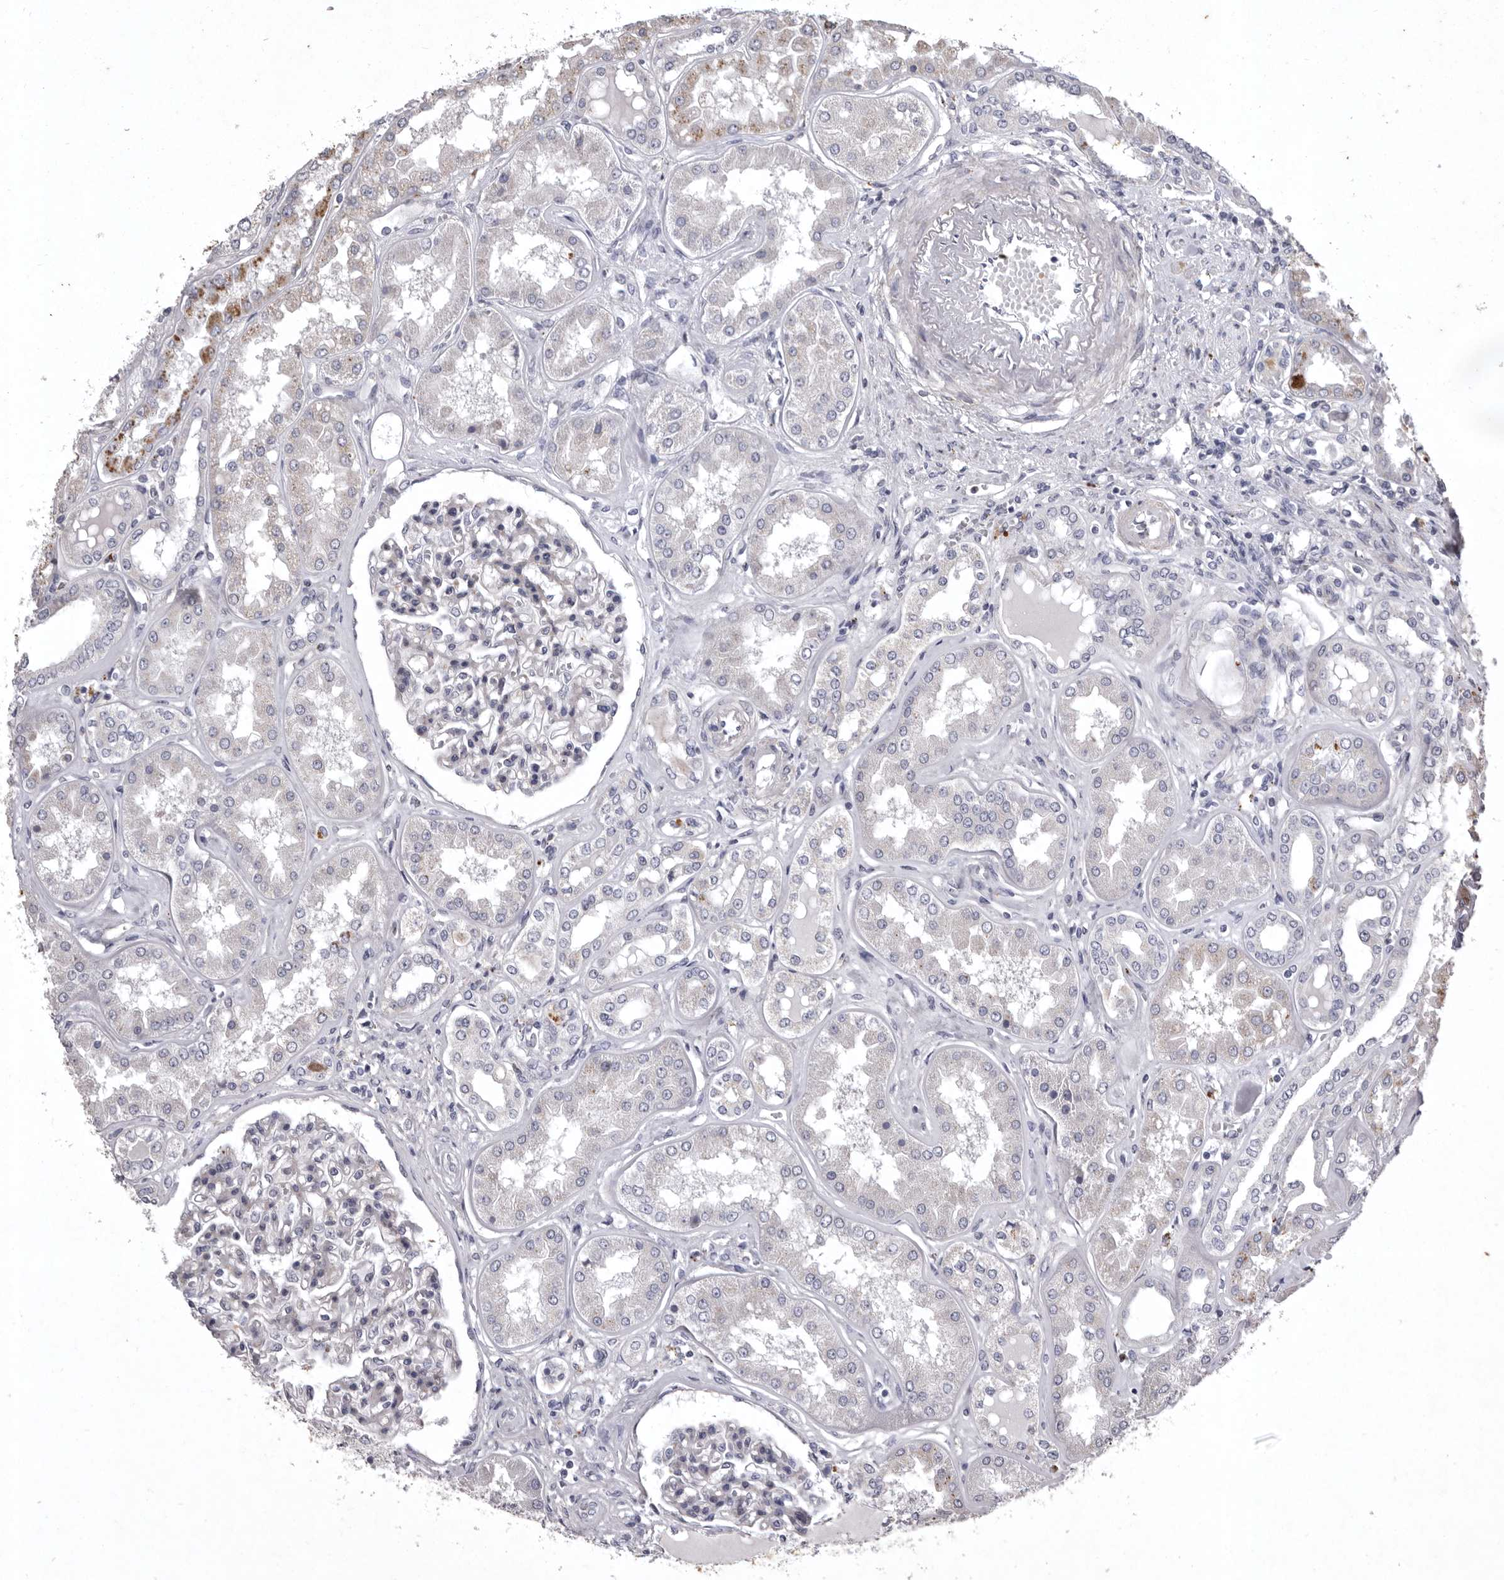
{"staining": {"intensity": "weak", "quantity": "<25%", "location": "cytoplasmic/membranous"}, "tissue": "kidney", "cell_type": "Cells in glomeruli", "image_type": "normal", "snomed": [{"axis": "morphology", "description": "Normal tissue, NOS"}, {"axis": "topography", "description": "Kidney"}], "caption": "A high-resolution image shows immunohistochemistry staining of benign kidney, which displays no significant positivity in cells in glomeruli.", "gene": "NKAIN4", "patient": {"sex": "female", "age": 56}}